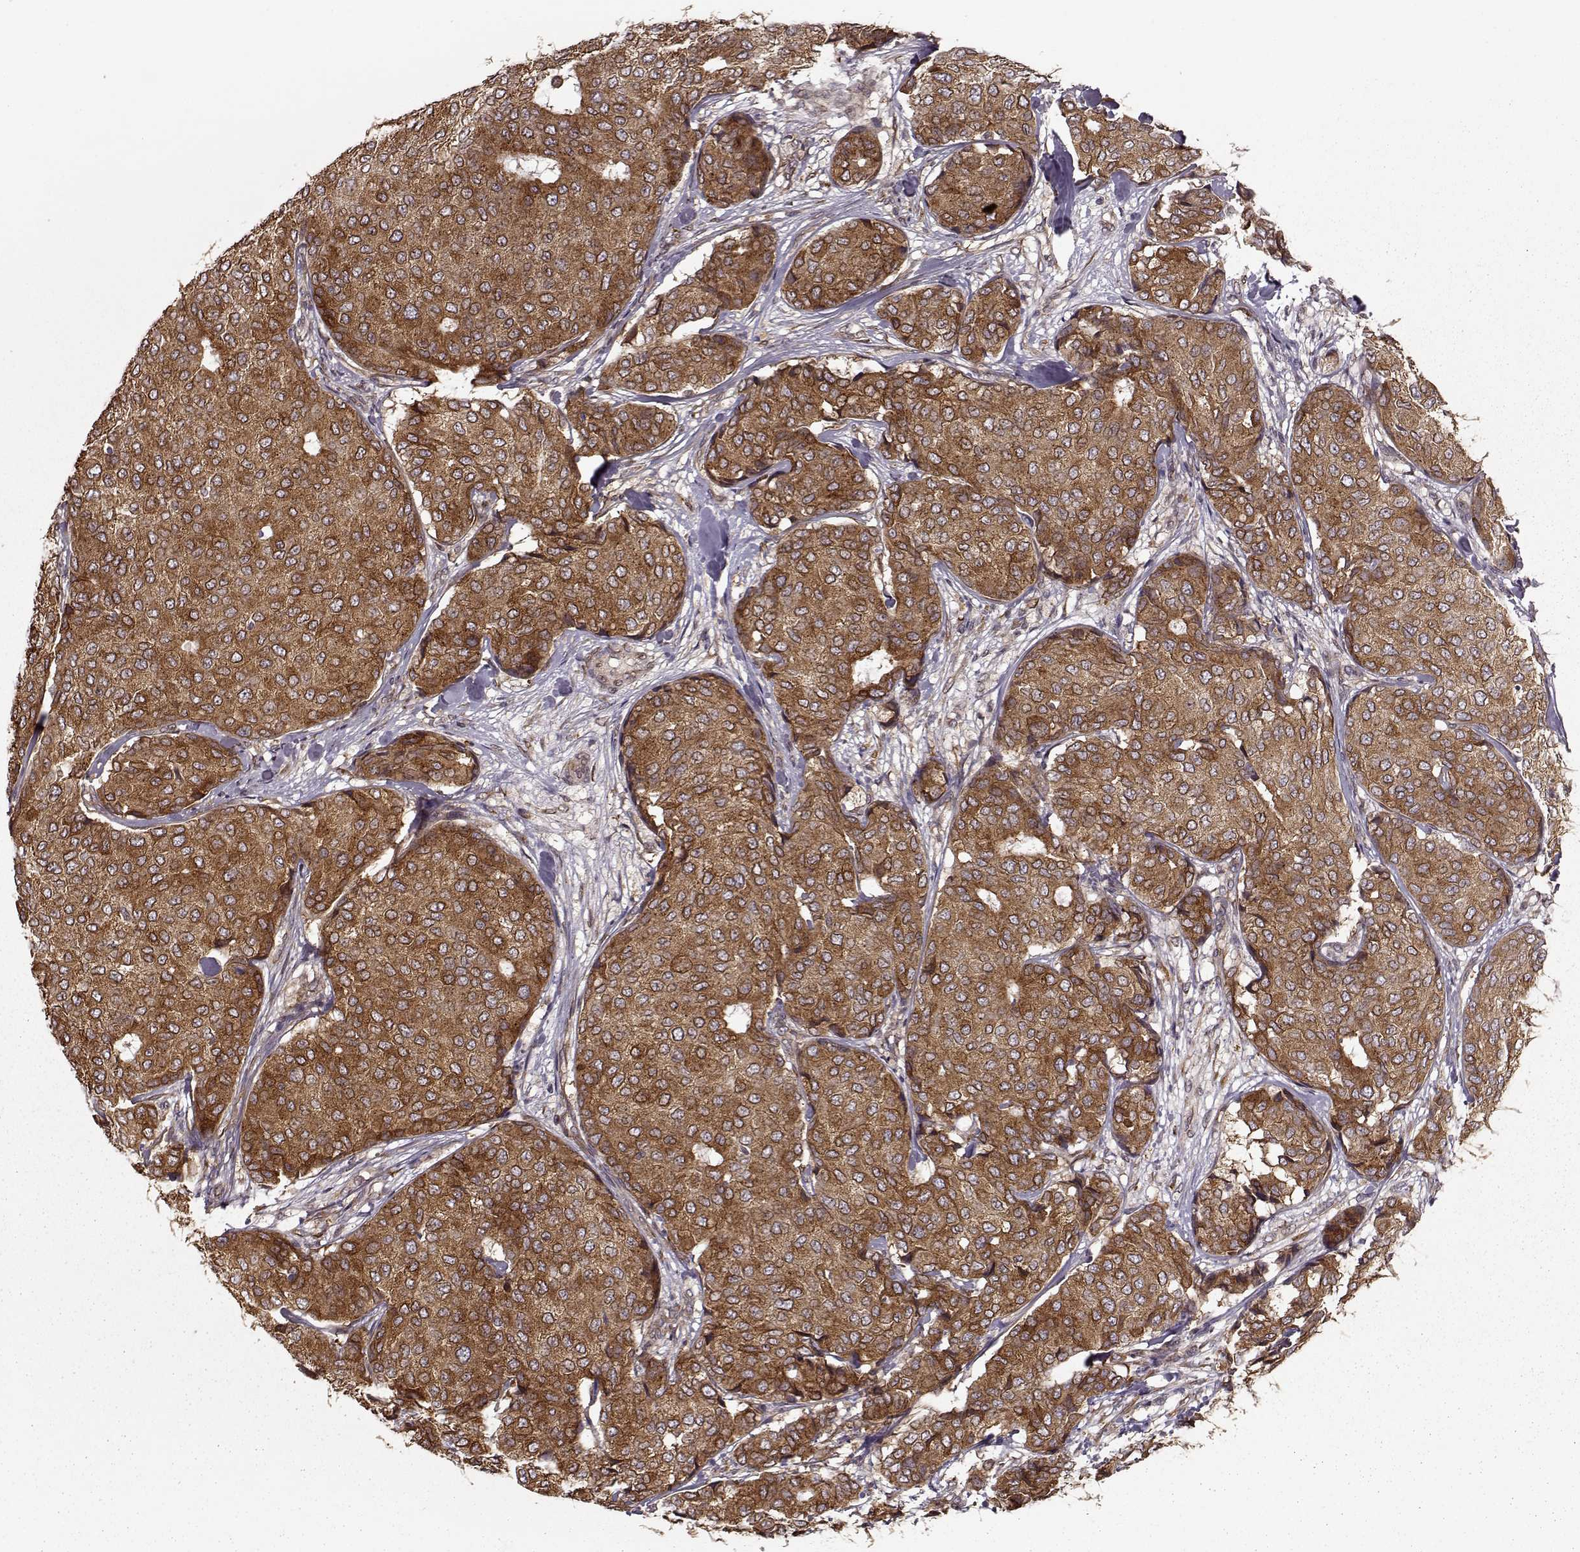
{"staining": {"intensity": "moderate", "quantity": "25%-75%", "location": "cytoplasmic/membranous"}, "tissue": "breast cancer", "cell_type": "Tumor cells", "image_type": "cancer", "snomed": [{"axis": "morphology", "description": "Duct carcinoma"}, {"axis": "topography", "description": "Breast"}], "caption": "Intraductal carcinoma (breast) stained with a brown dye displays moderate cytoplasmic/membranous positive positivity in approximately 25%-75% of tumor cells.", "gene": "YIPF5", "patient": {"sex": "female", "age": 75}}